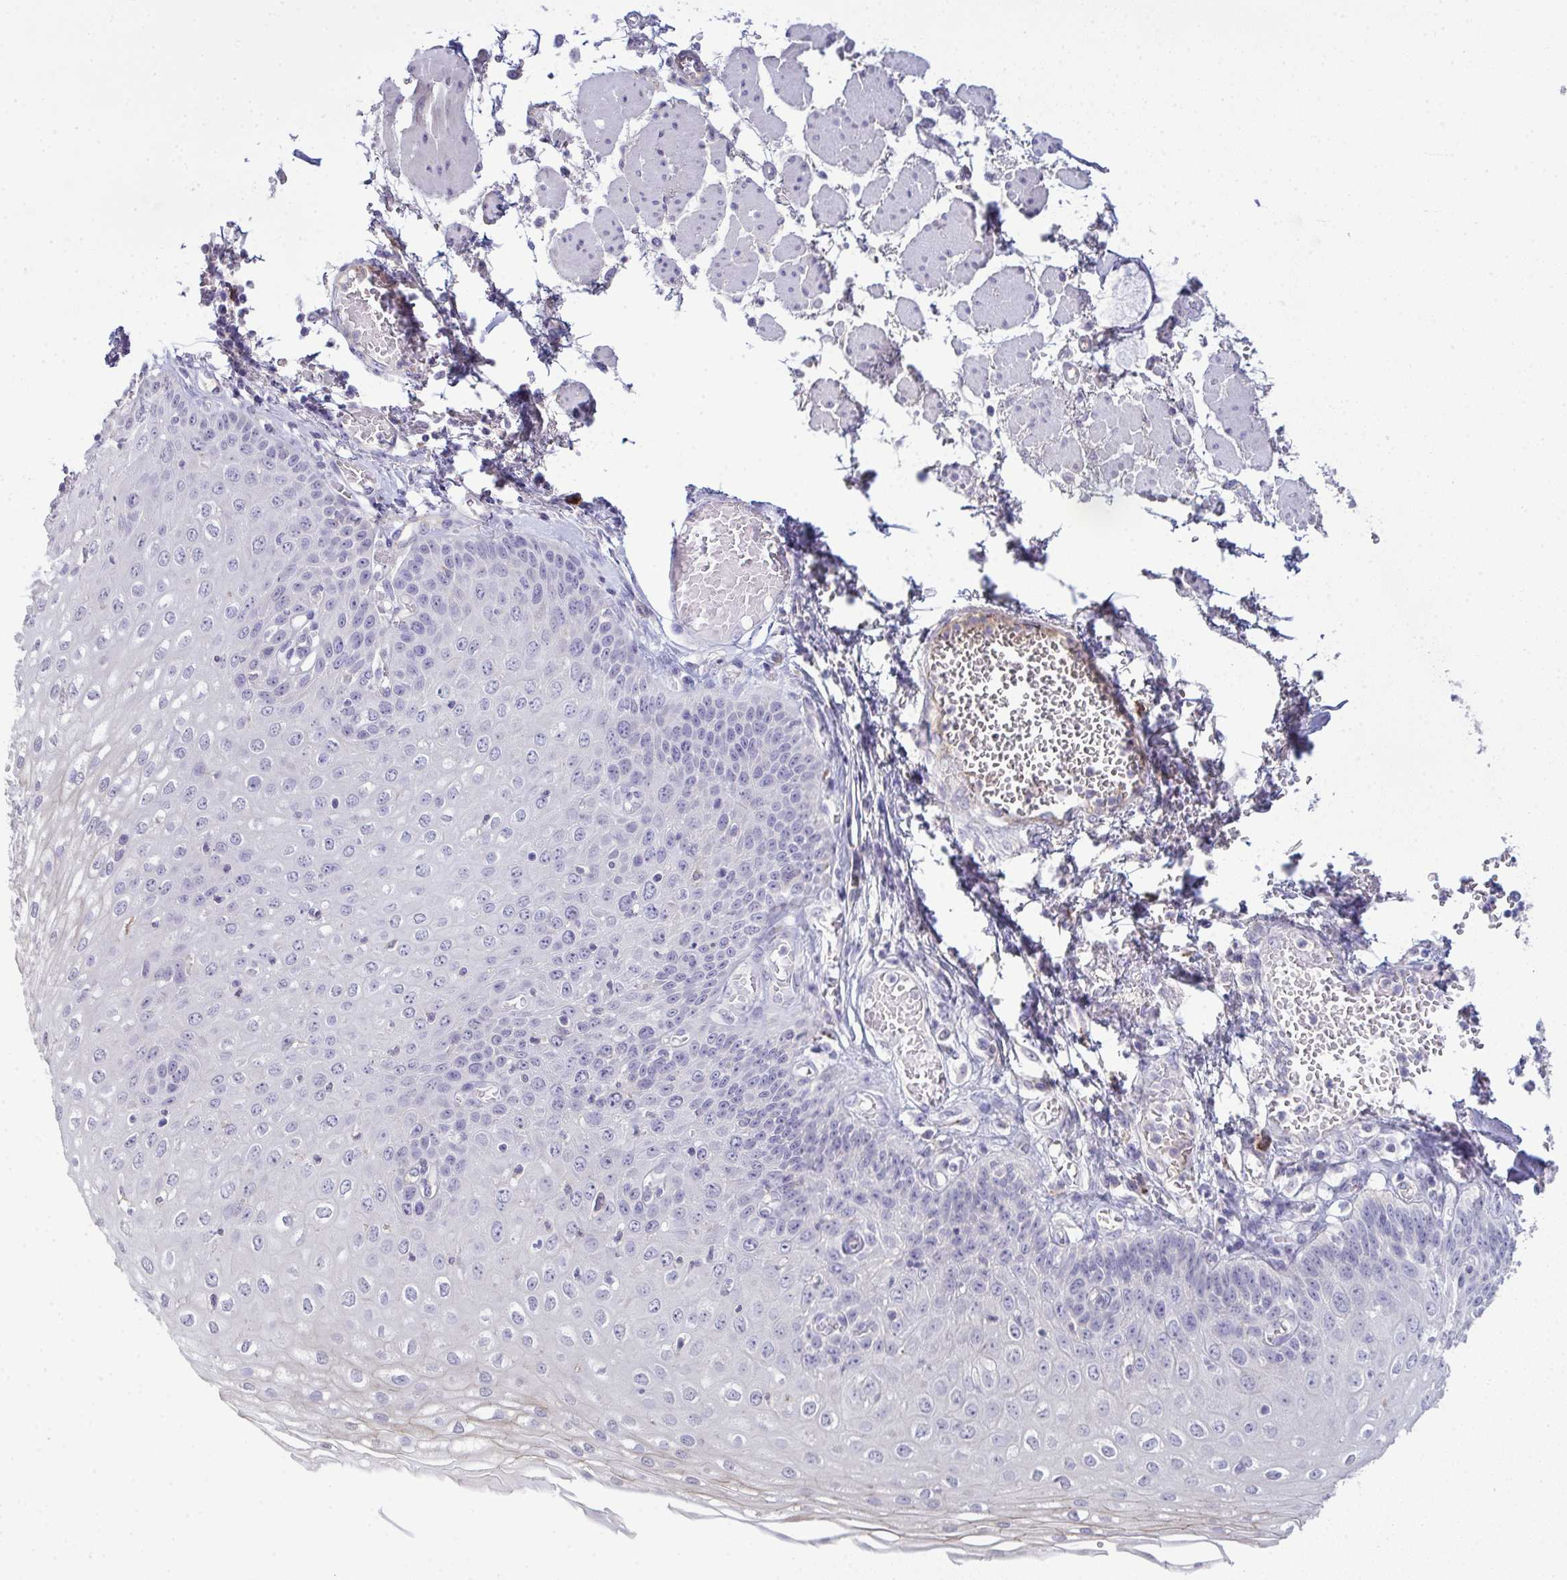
{"staining": {"intensity": "negative", "quantity": "none", "location": "none"}, "tissue": "esophagus", "cell_type": "Squamous epithelial cells", "image_type": "normal", "snomed": [{"axis": "morphology", "description": "Normal tissue, NOS"}, {"axis": "morphology", "description": "Adenocarcinoma, NOS"}, {"axis": "topography", "description": "Esophagus"}], "caption": "DAB (3,3'-diaminobenzidine) immunohistochemical staining of normal human esophagus demonstrates no significant expression in squamous epithelial cells.", "gene": "ADAM21", "patient": {"sex": "male", "age": 81}}